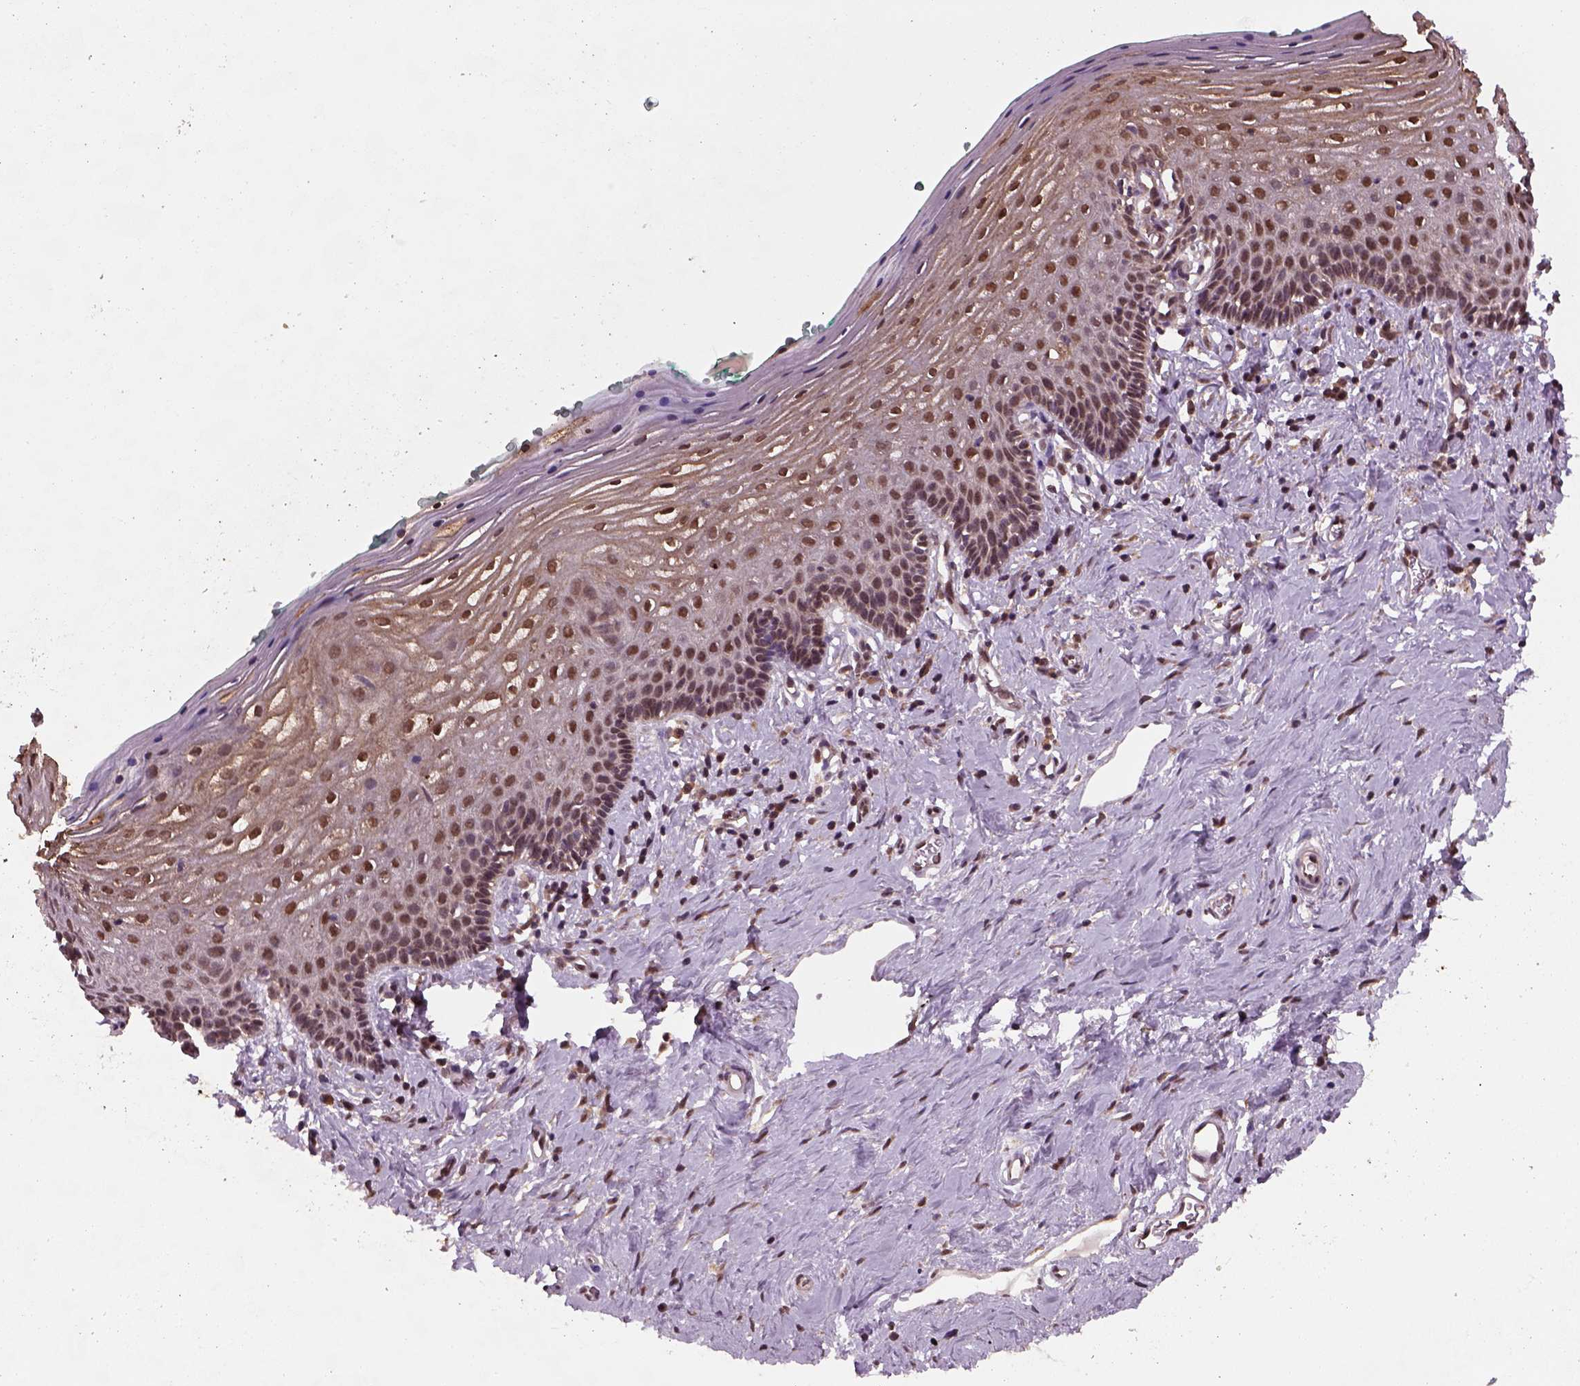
{"staining": {"intensity": "moderate", "quantity": ">75%", "location": "cytoplasmic/membranous,nuclear"}, "tissue": "vagina", "cell_type": "Squamous epithelial cells", "image_type": "normal", "snomed": [{"axis": "morphology", "description": "Normal tissue, NOS"}, {"axis": "topography", "description": "Vagina"}], "caption": "High-magnification brightfield microscopy of unremarkable vagina stained with DAB (brown) and counterstained with hematoxylin (blue). squamous epithelial cells exhibit moderate cytoplasmic/membranous,nuclear positivity is appreciated in approximately>75% of cells.", "gene": "NUDT9", "patient": {"sex": "female", "age": 42}}